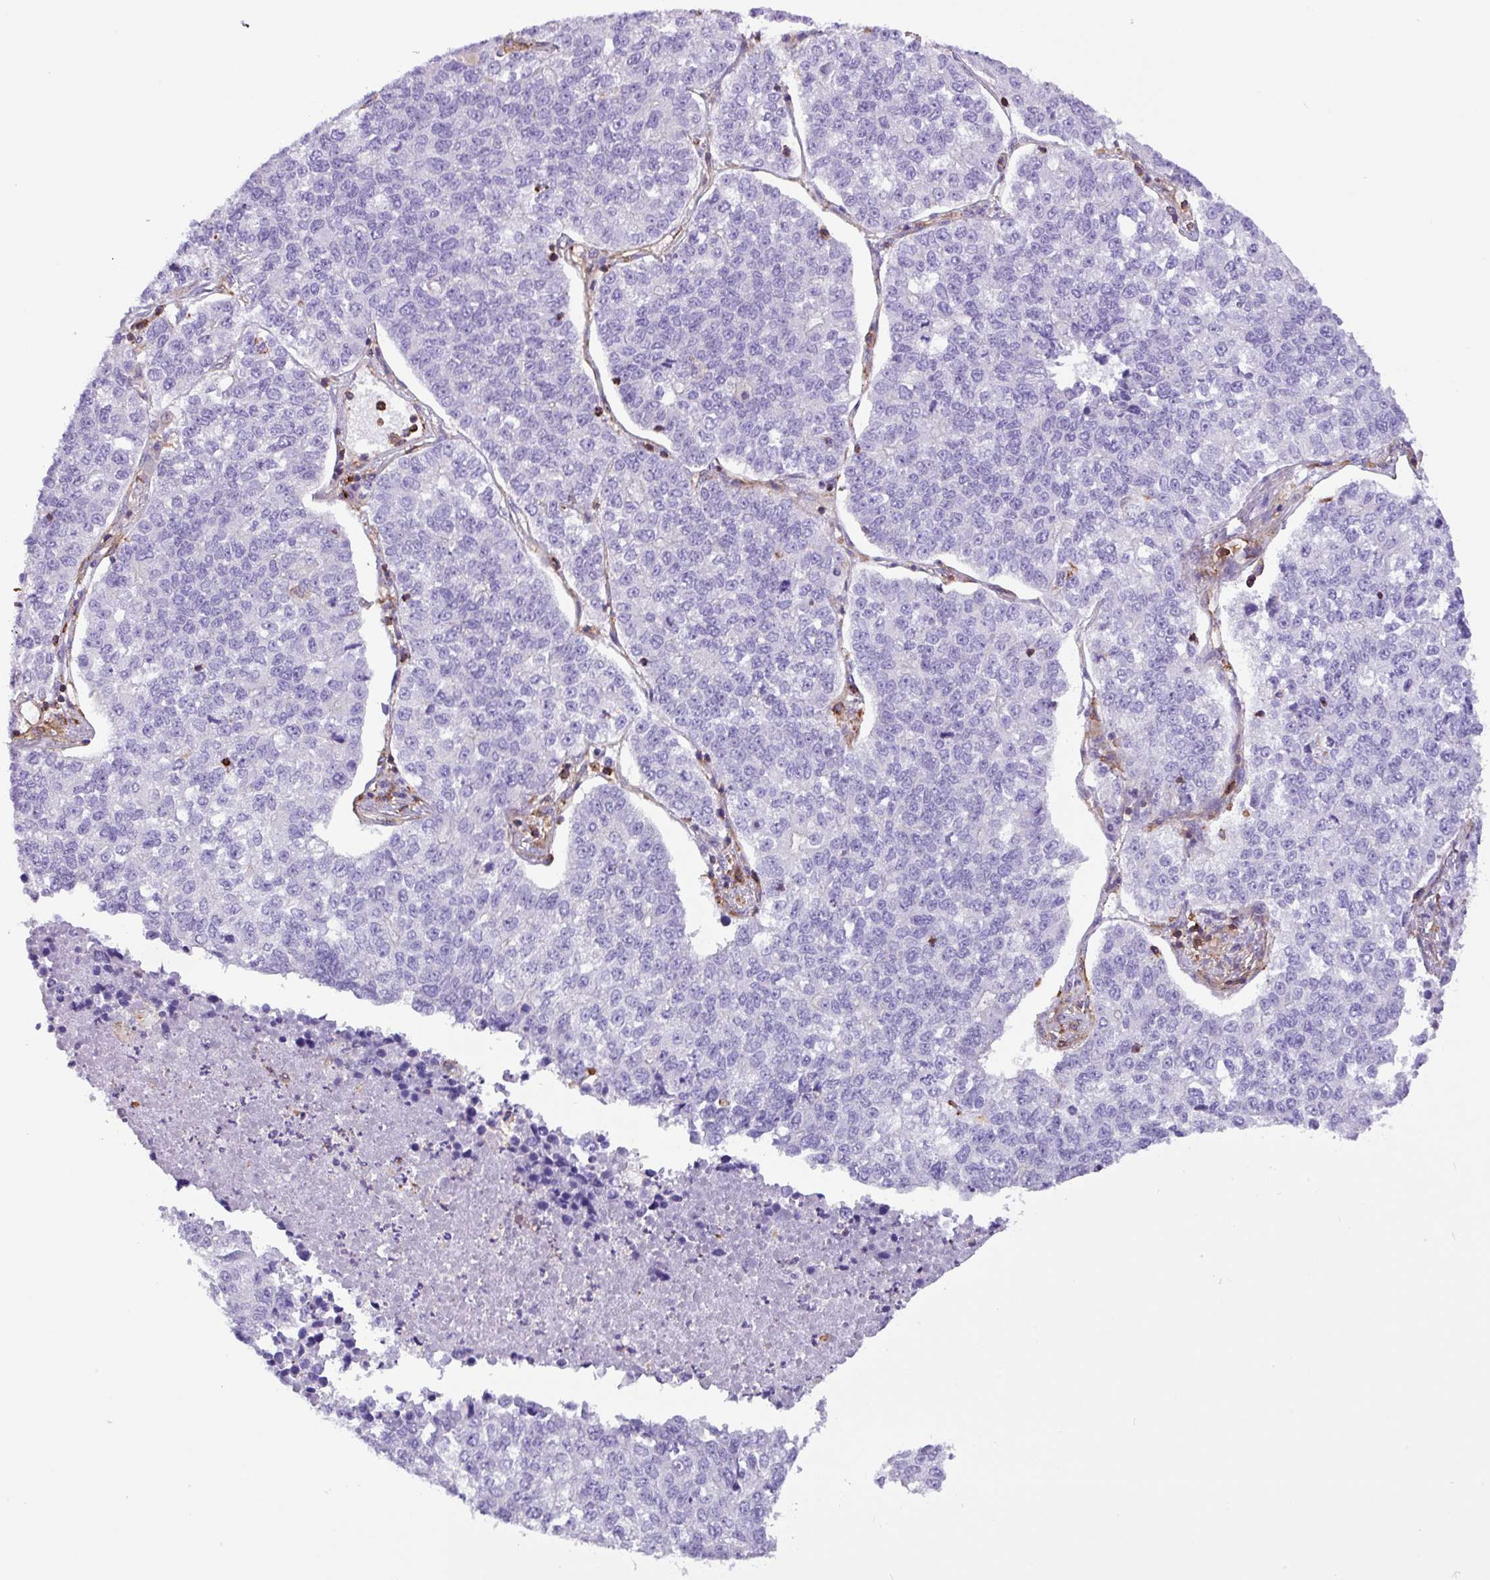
{"staining": {"intensity": "negative", "quantity": "none", "location": "none"}, "tissue": "lung cancer", "cell_type": "Tumor cells", "image_type": "cancer", "snomed": [{"axis": "morphology", "description": "Adenocarcinoma, NOS"}, {"axis": "topography", "description": "Lung"}], "caption": "Micrograph shows no protein staining in tumor cells of lung adenocarcinoma tissue.", "gene": "PPP1R18", "patient": {"sex": "male", "age": 49}}